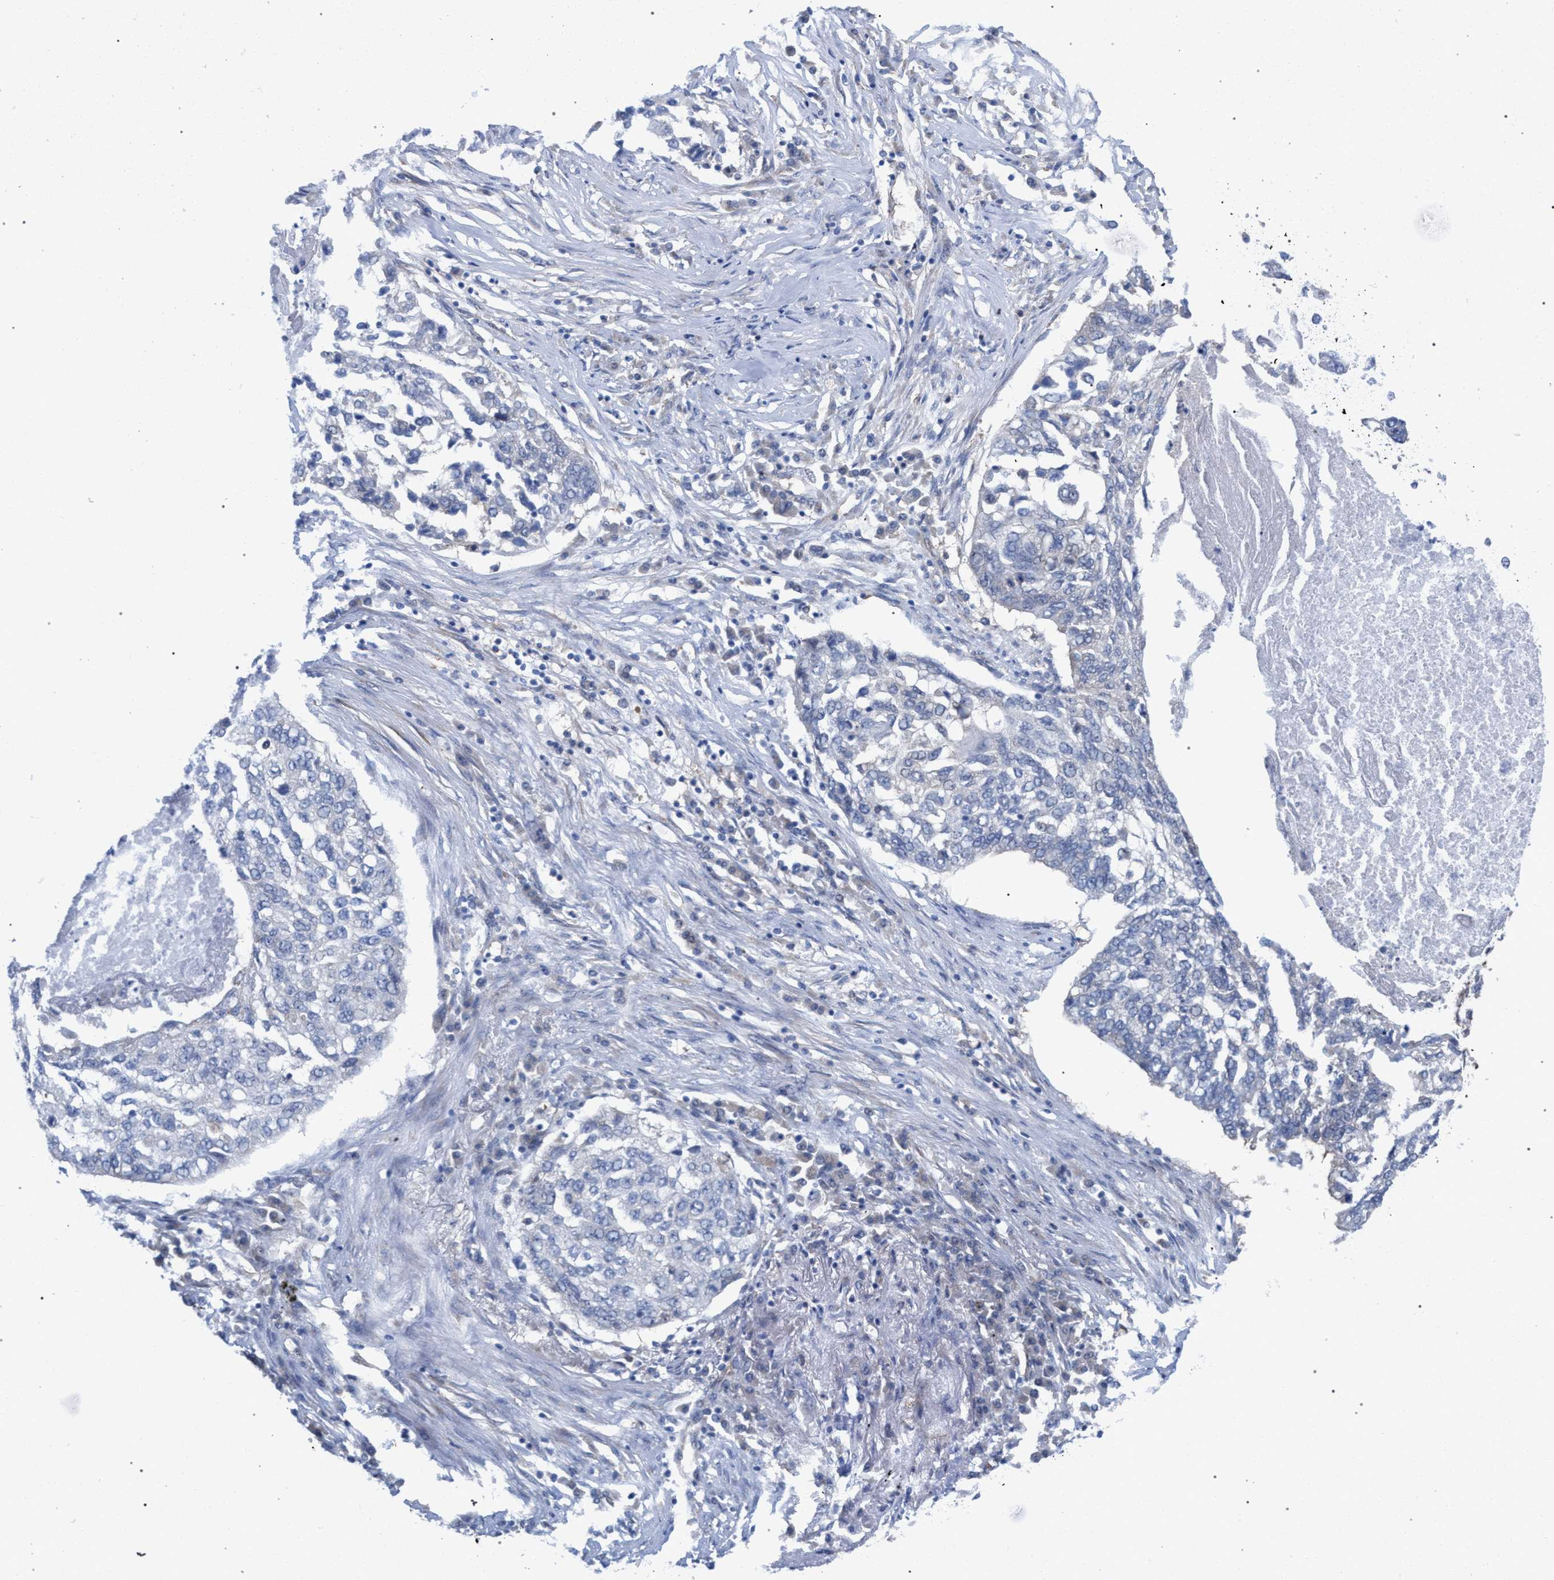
{"staining": {"intensity": "negative", "quantity": "none", "location": "none"}, "tissue": "lung cancer", "cell_type": "Tumor cells", "image_type": "cancer", "snomed": [{"axis": "morphology", "description": "Squamous cell carcinoma, NOS"}, {"axis": "topography", "description": "Lung"}], "caption": "The photomicrograph reveals no significant expression in tumor cells of lung cancer.", "gene": "FHOD3", "patient": {"sex": "female", "age": 63}}